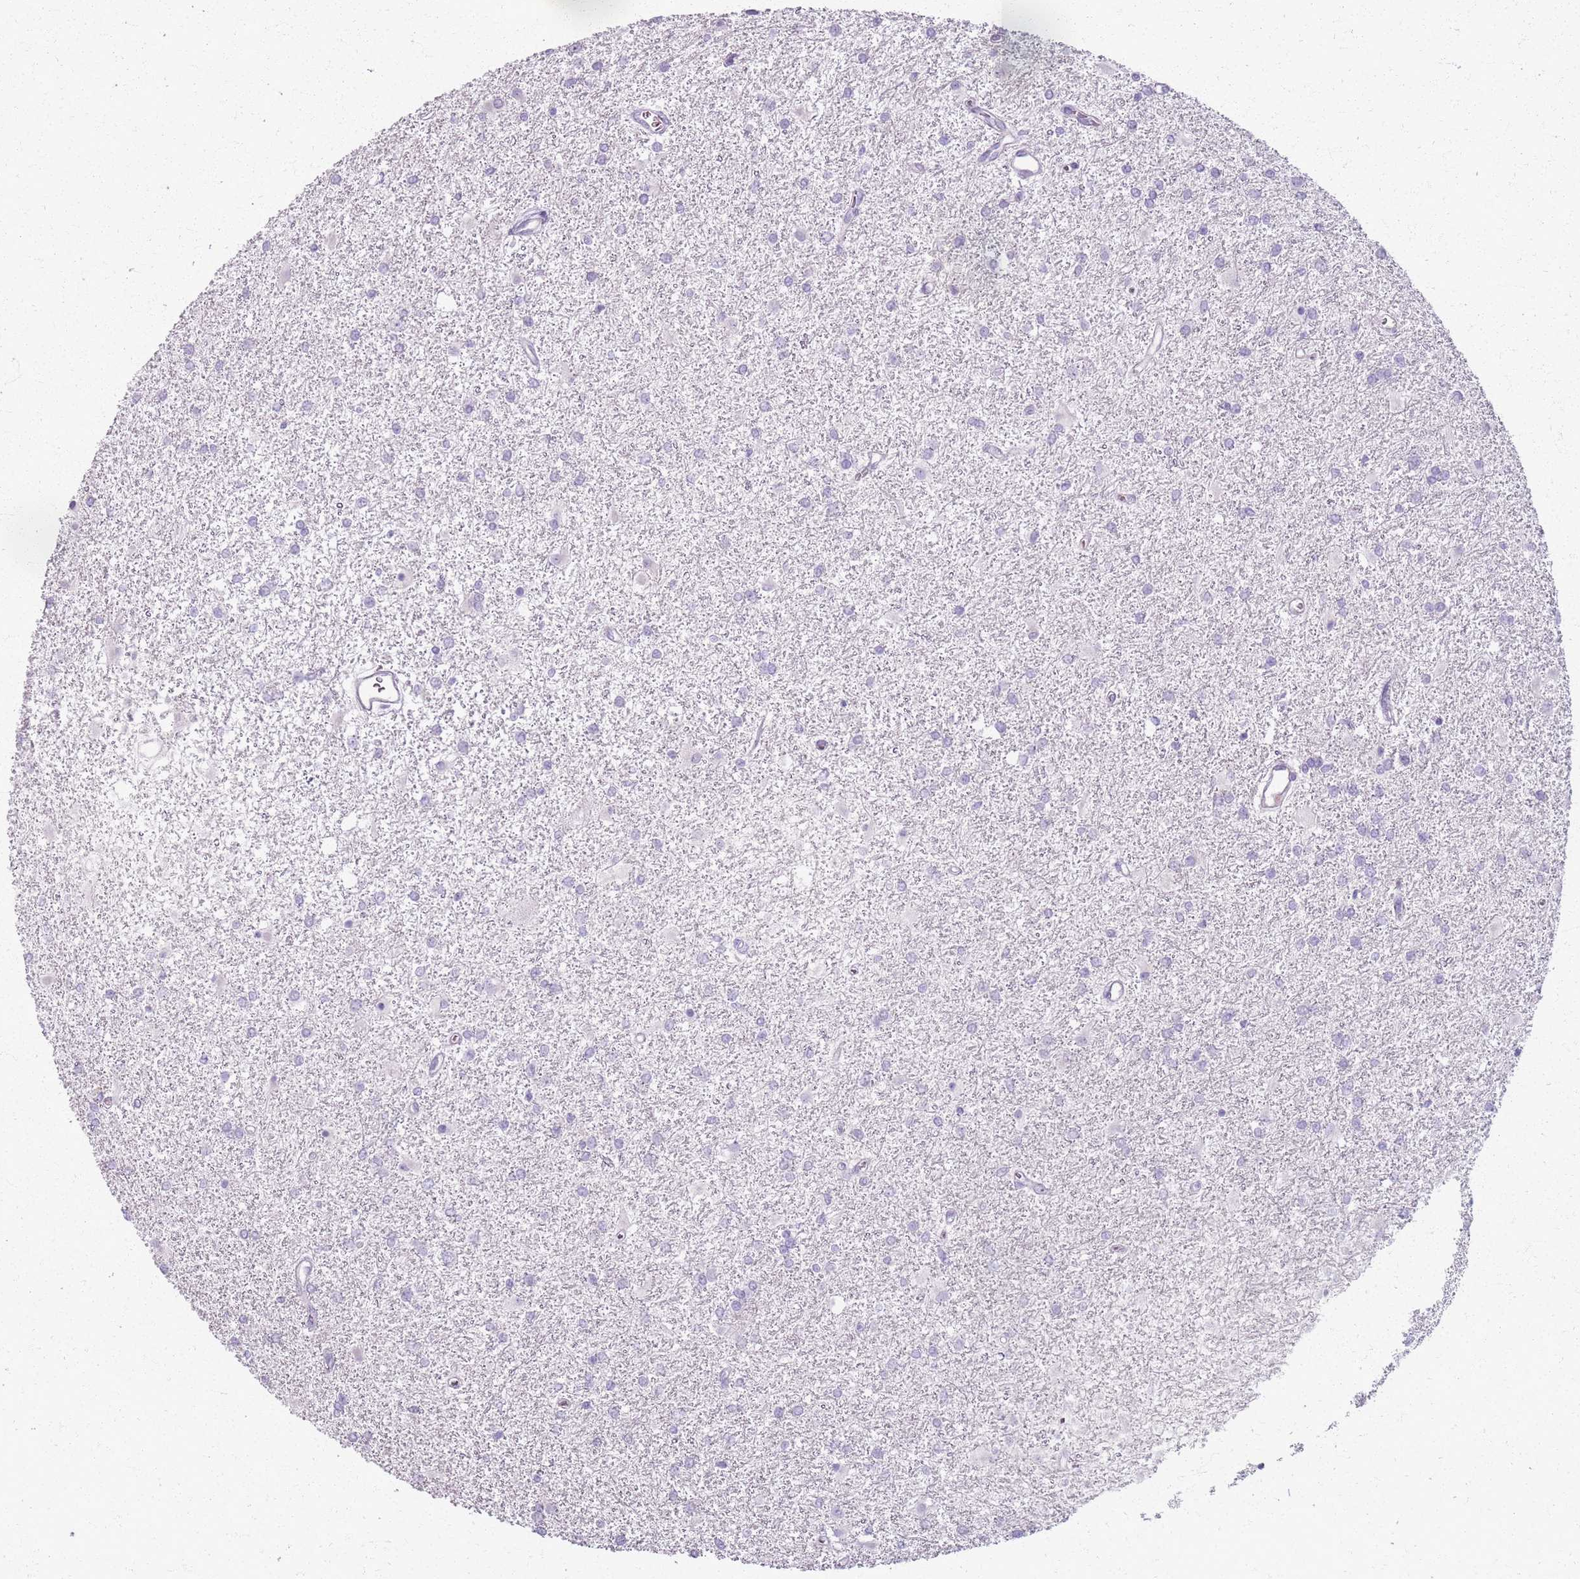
{"staining": {"intensity": "negative", "quantity": "none", "location": "none"}, "tissue": "glioma", "cell_type": "Tumor cells", "image_type": "cancer", "snomed": [{"axis": "morphology", "description": "Glioma, malignant, High grade"}, {"axis": "topography", "description": "Brain"}], "caption": "There is no significant positivity in tumor cells of malignant high-grade glioma. The staining was performed using DAB to visualize the protein expression in brown, while the nuclei were stained in blue with hematoxylin (Magnification: 20x).", "gene": "CSRP3", "patient": {"sex": "female", "age": 50}}